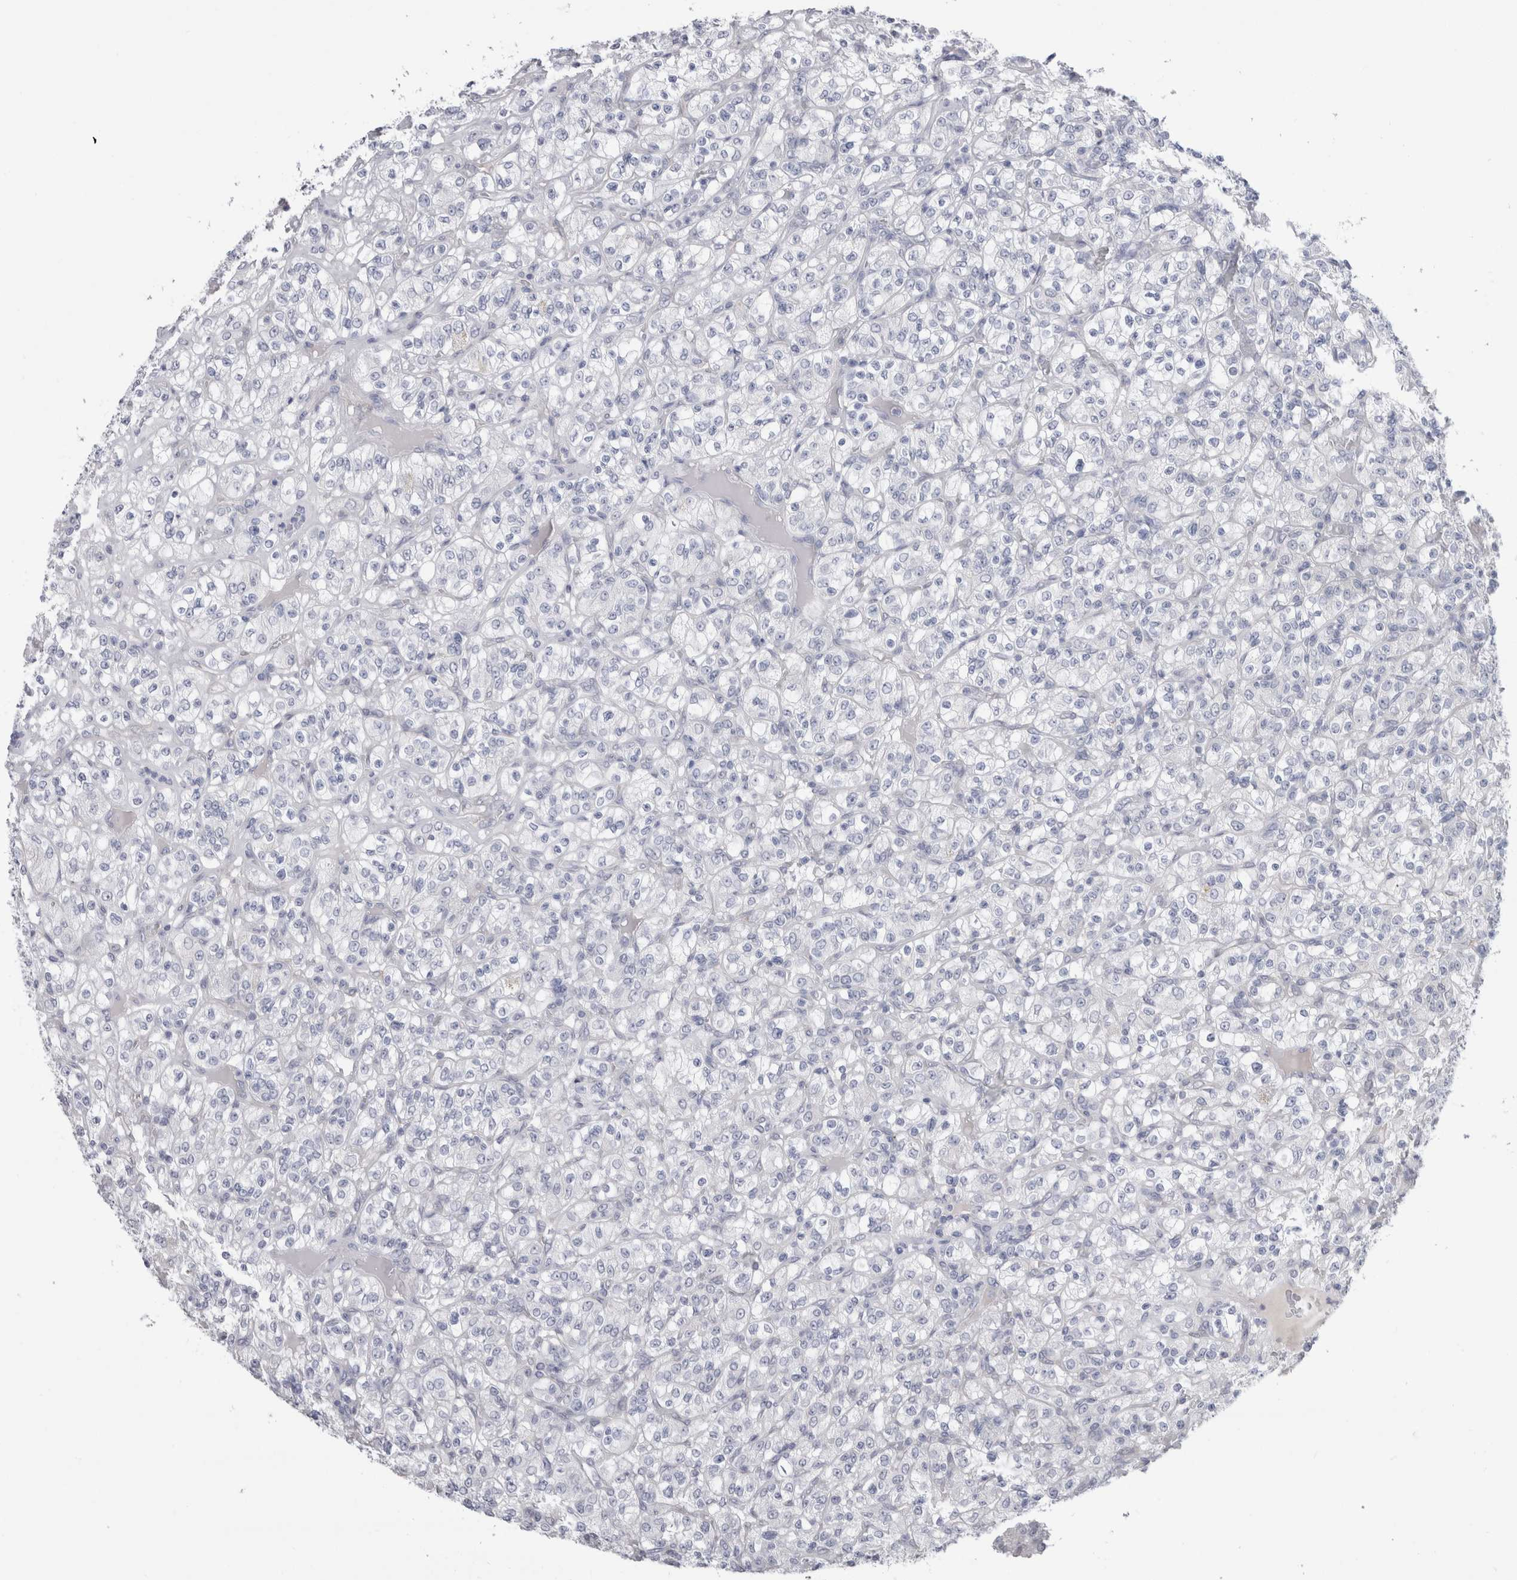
{"staining": {"intensity": "negative", "quantity": "none", "location": "none"}, "tissue": "renal cancer", "cell_type": "Tumor cells", "image_type": "cancer", "snomed": [{"axis": "morphology", "description": "Normal tissue, NOS"}, {"axis": "morphology", "description": "Adenocarcinoma, NOS"}, {"axis": "topography", "description": "Kidney"}], "caption": "A photomicrograph of renal cancer (adenocarcinoma) stained for a protein exhibits no brown staining in tumor cells.", "gene": "CDH17", "patient": {"sex": "female", "age": 72}}